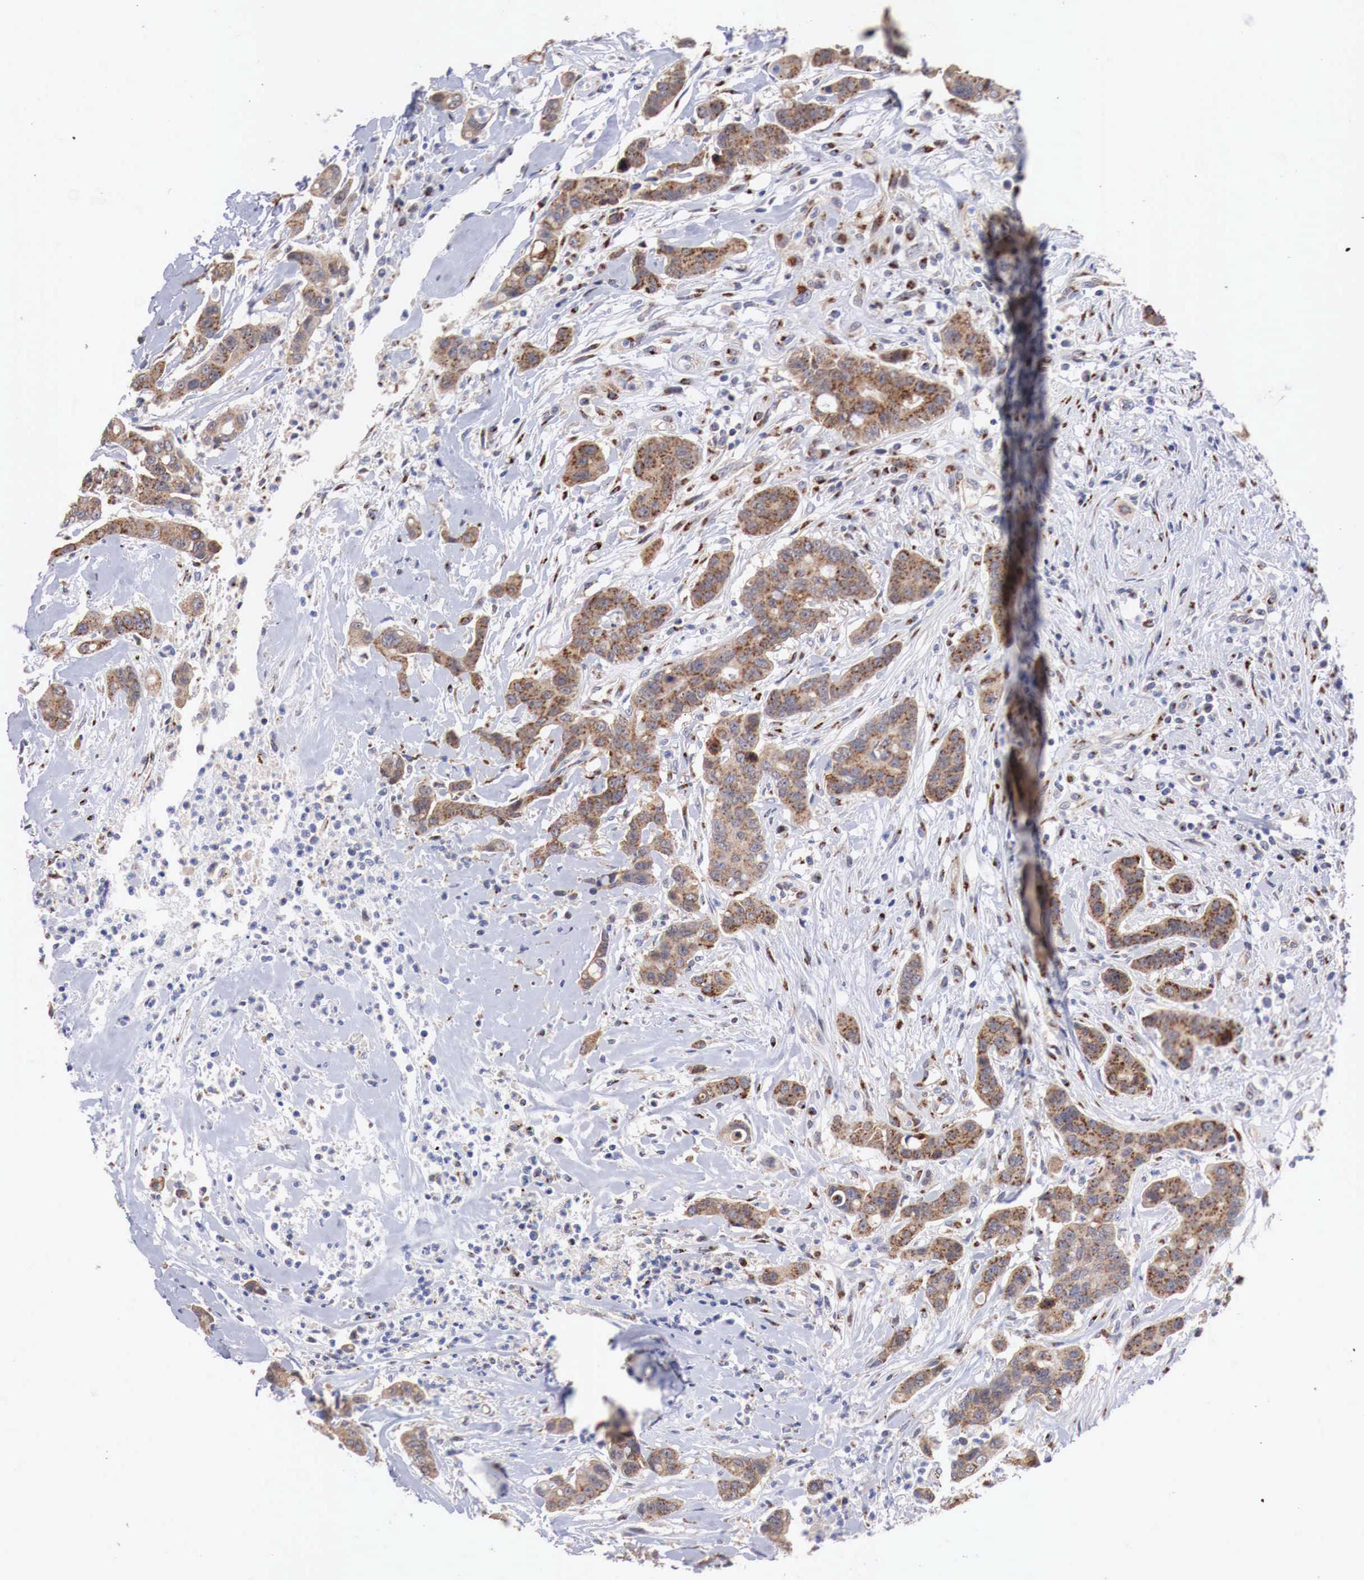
{"staining": {"intensity": "moderate", "quantity": ">75%", "location": "cytoplasmic/membranous"}, "tissue": "colorectal cancer", "cell_type": "Tumor cells", "image_type": "cancer", "snomed": [{"axis": "morphology", "description": "Adenocarcinoma, NOS"}, {"axis": "topography", "description": "Colon"}], "caption": "Colorectal adenocarcinoma stained for a protein shows moderate cytoplasmic/membranous positivity in tumor cells.", "gene": "SYAP1", "patient": {"sex": "female", "age": 70}}